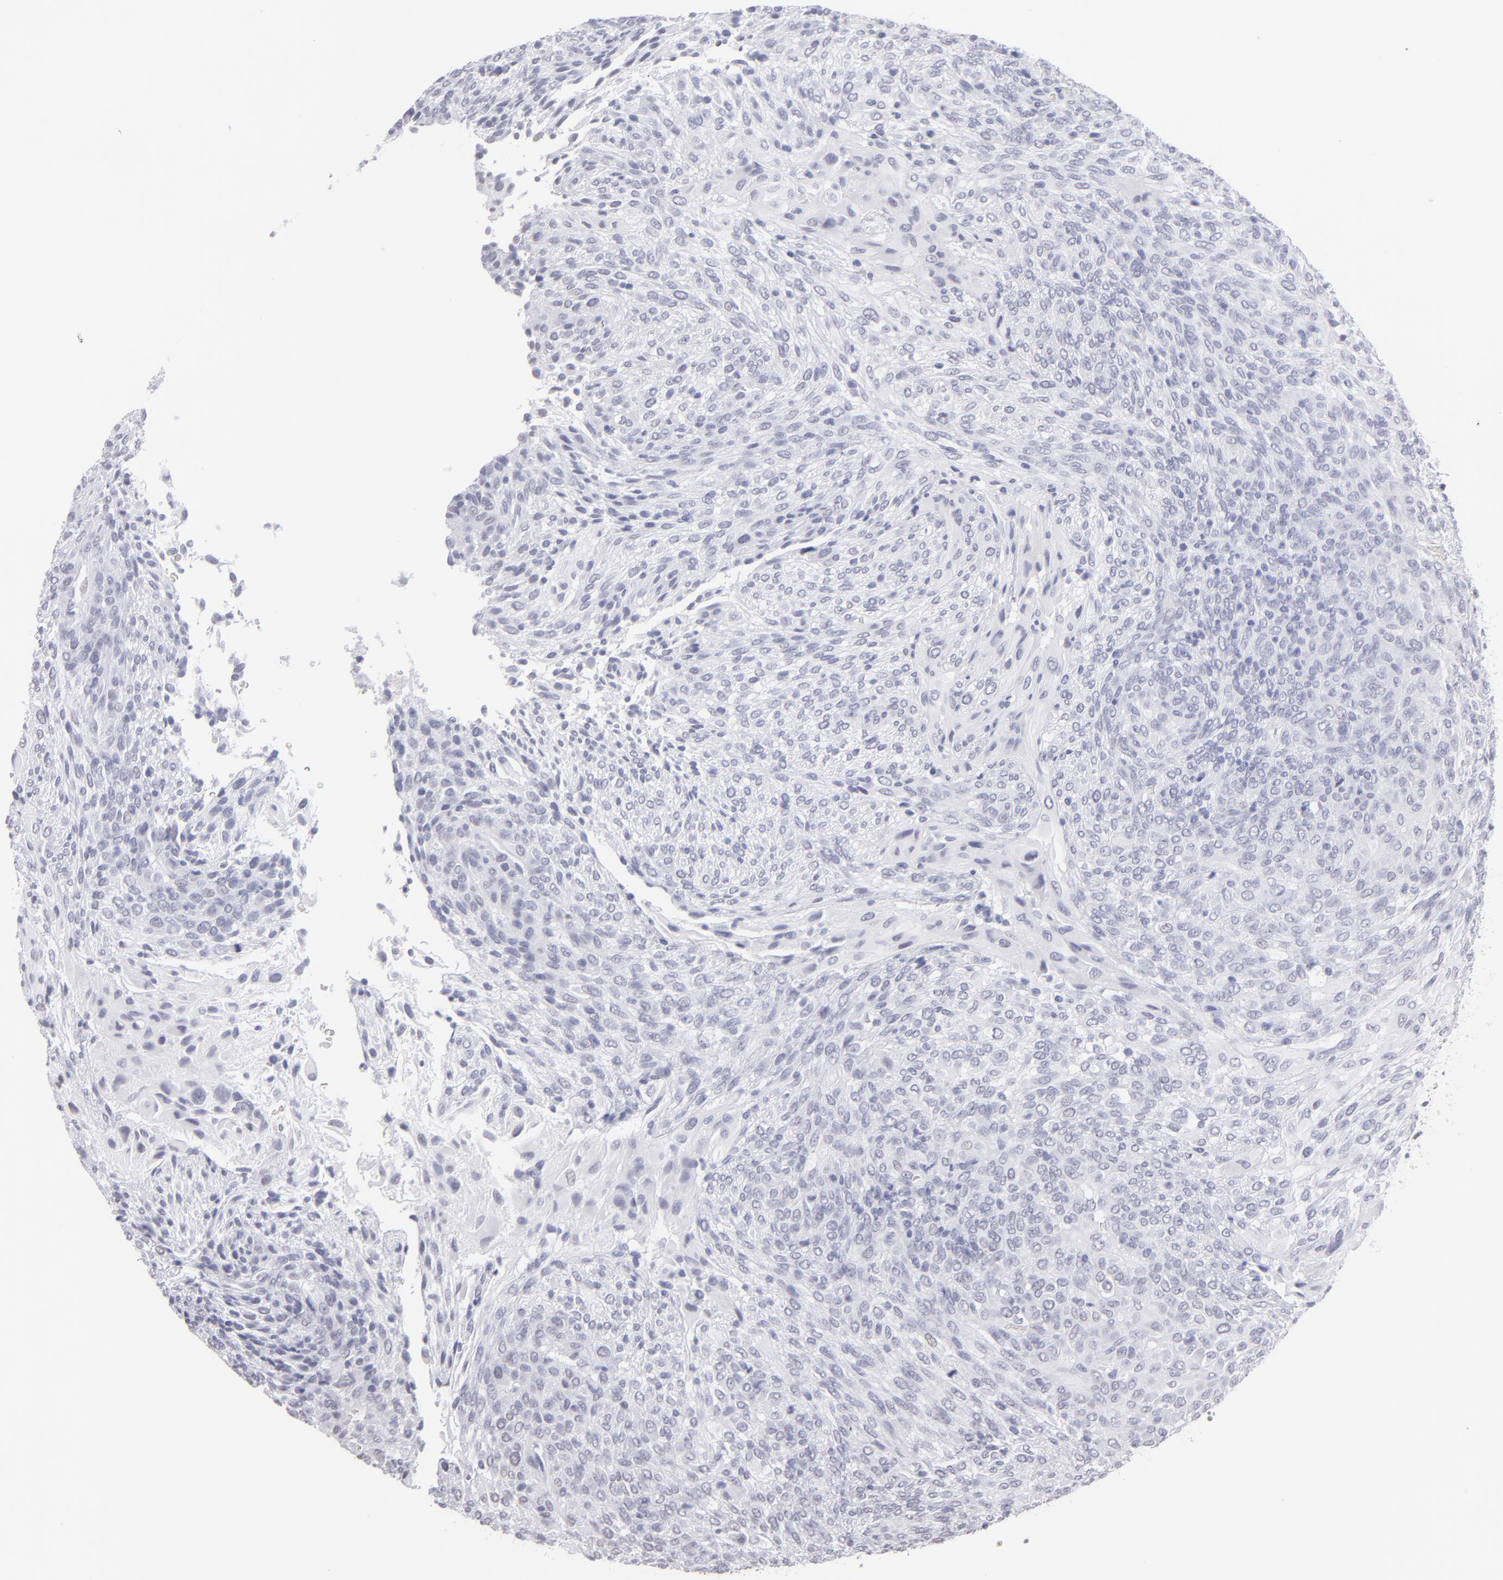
{"staining": {"intensity": "negative", "quantity": "none", "location": "none"}, "tissue": "glioma", "cell_type": "Tumor cells", "image_type": "cancer", "snomed": [{"axis": "morphology", "description": "Glioma, malignant, High grade"}, {"axis": "topography", "description": "Cerebral cortex"}], "caption": "Tumor cells are negative for brown protein staining in glioma. Nuclei are stained in blue.", "gene": "ALDOB", "patient": {"sex": "female", "age": 55}}